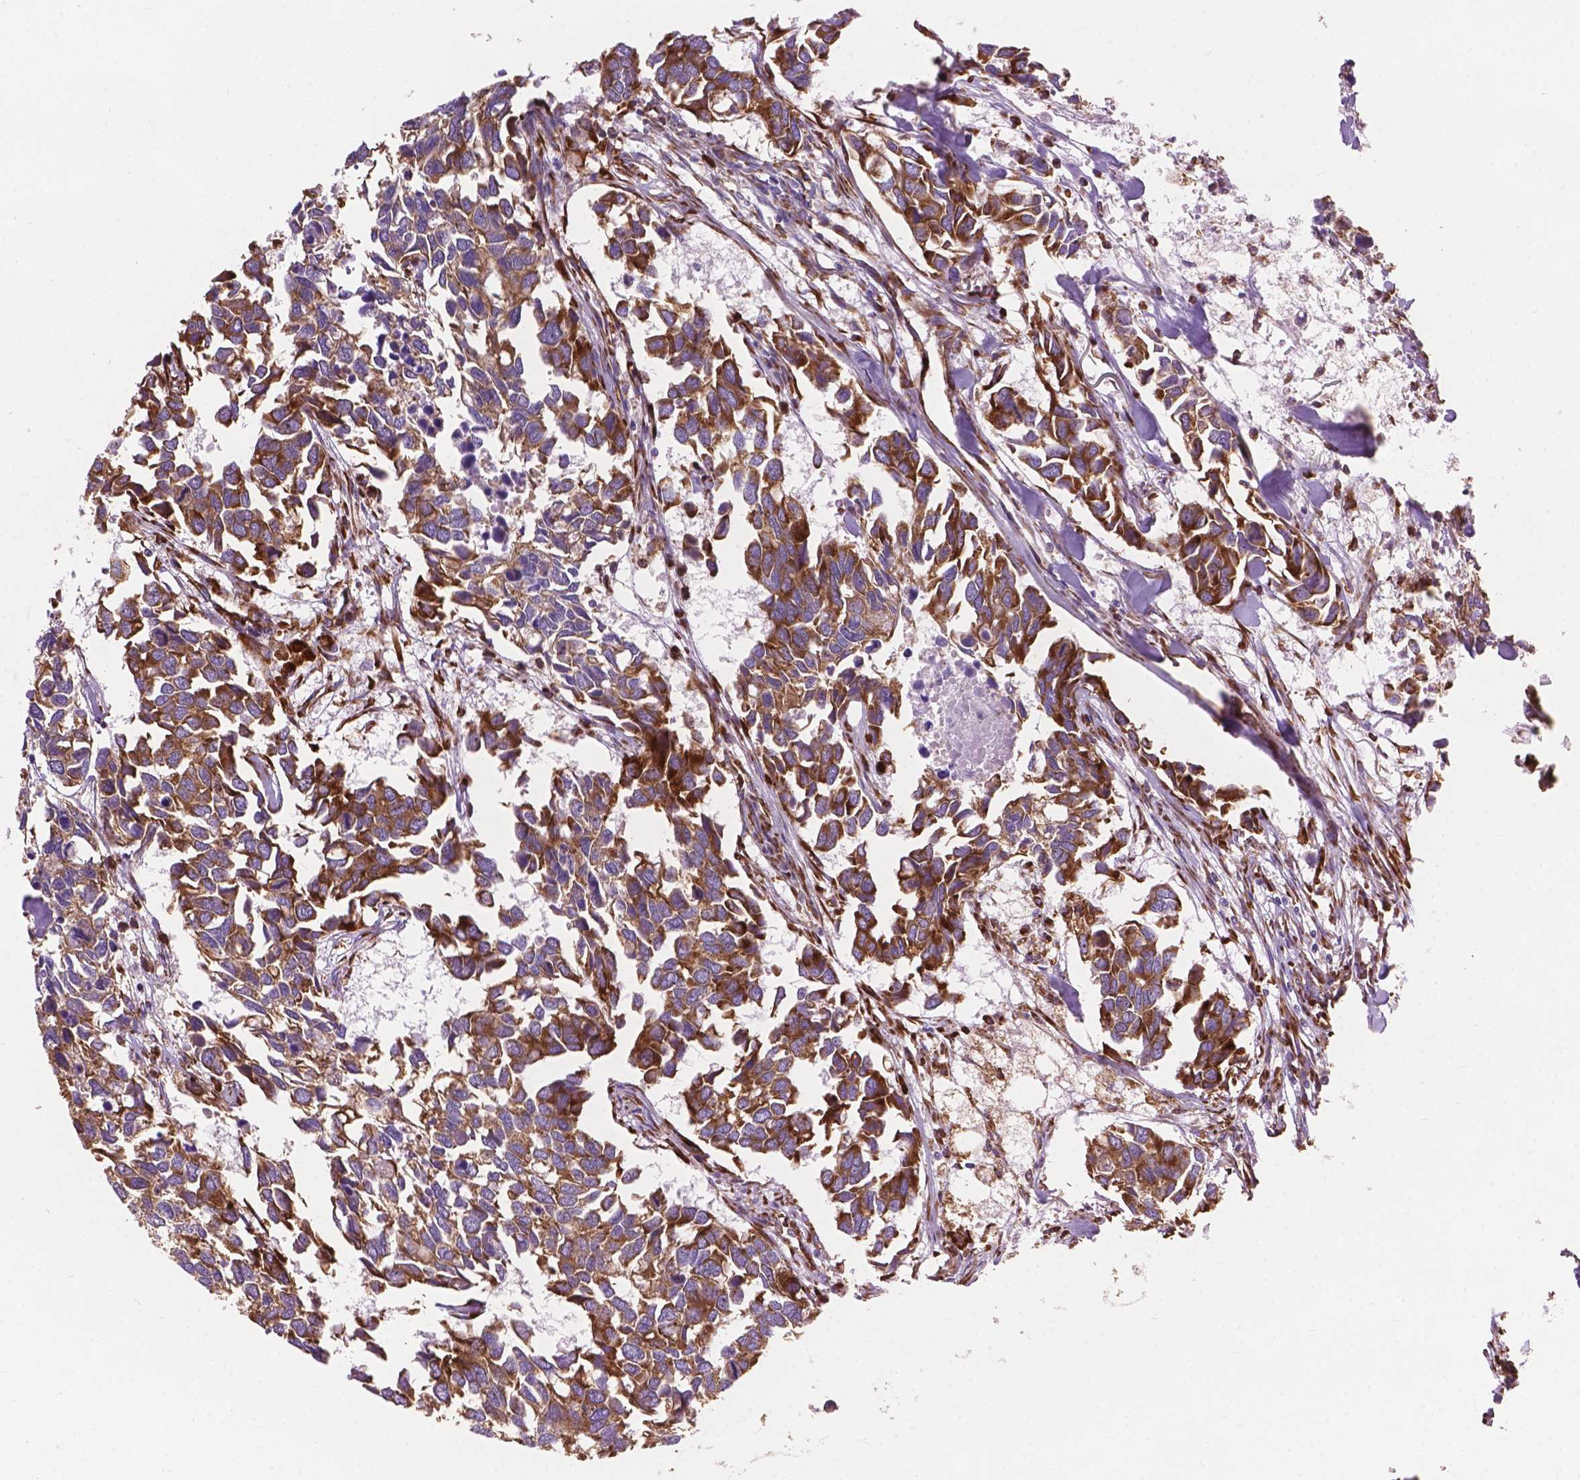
{"staining": {"intensity": "strong", "quantity": ">75%", "location": "cytoplasmic/membranous"}, "tissue": "breast cancer", "cell_type": "Tumor cells", "image_type": "cancer", "snomed": [{"axis": "morphology", "description": "Duct carcinoma"}, {"axis": "topography", "description": "Breast"}], "caption": "IHC of human breast cancer reveals high levels of strong cytoplasmic/membranous staining in about >75% of tumor cells.", "gene": "RPL37A", "patient": {"sex": "female", "age": 83}}